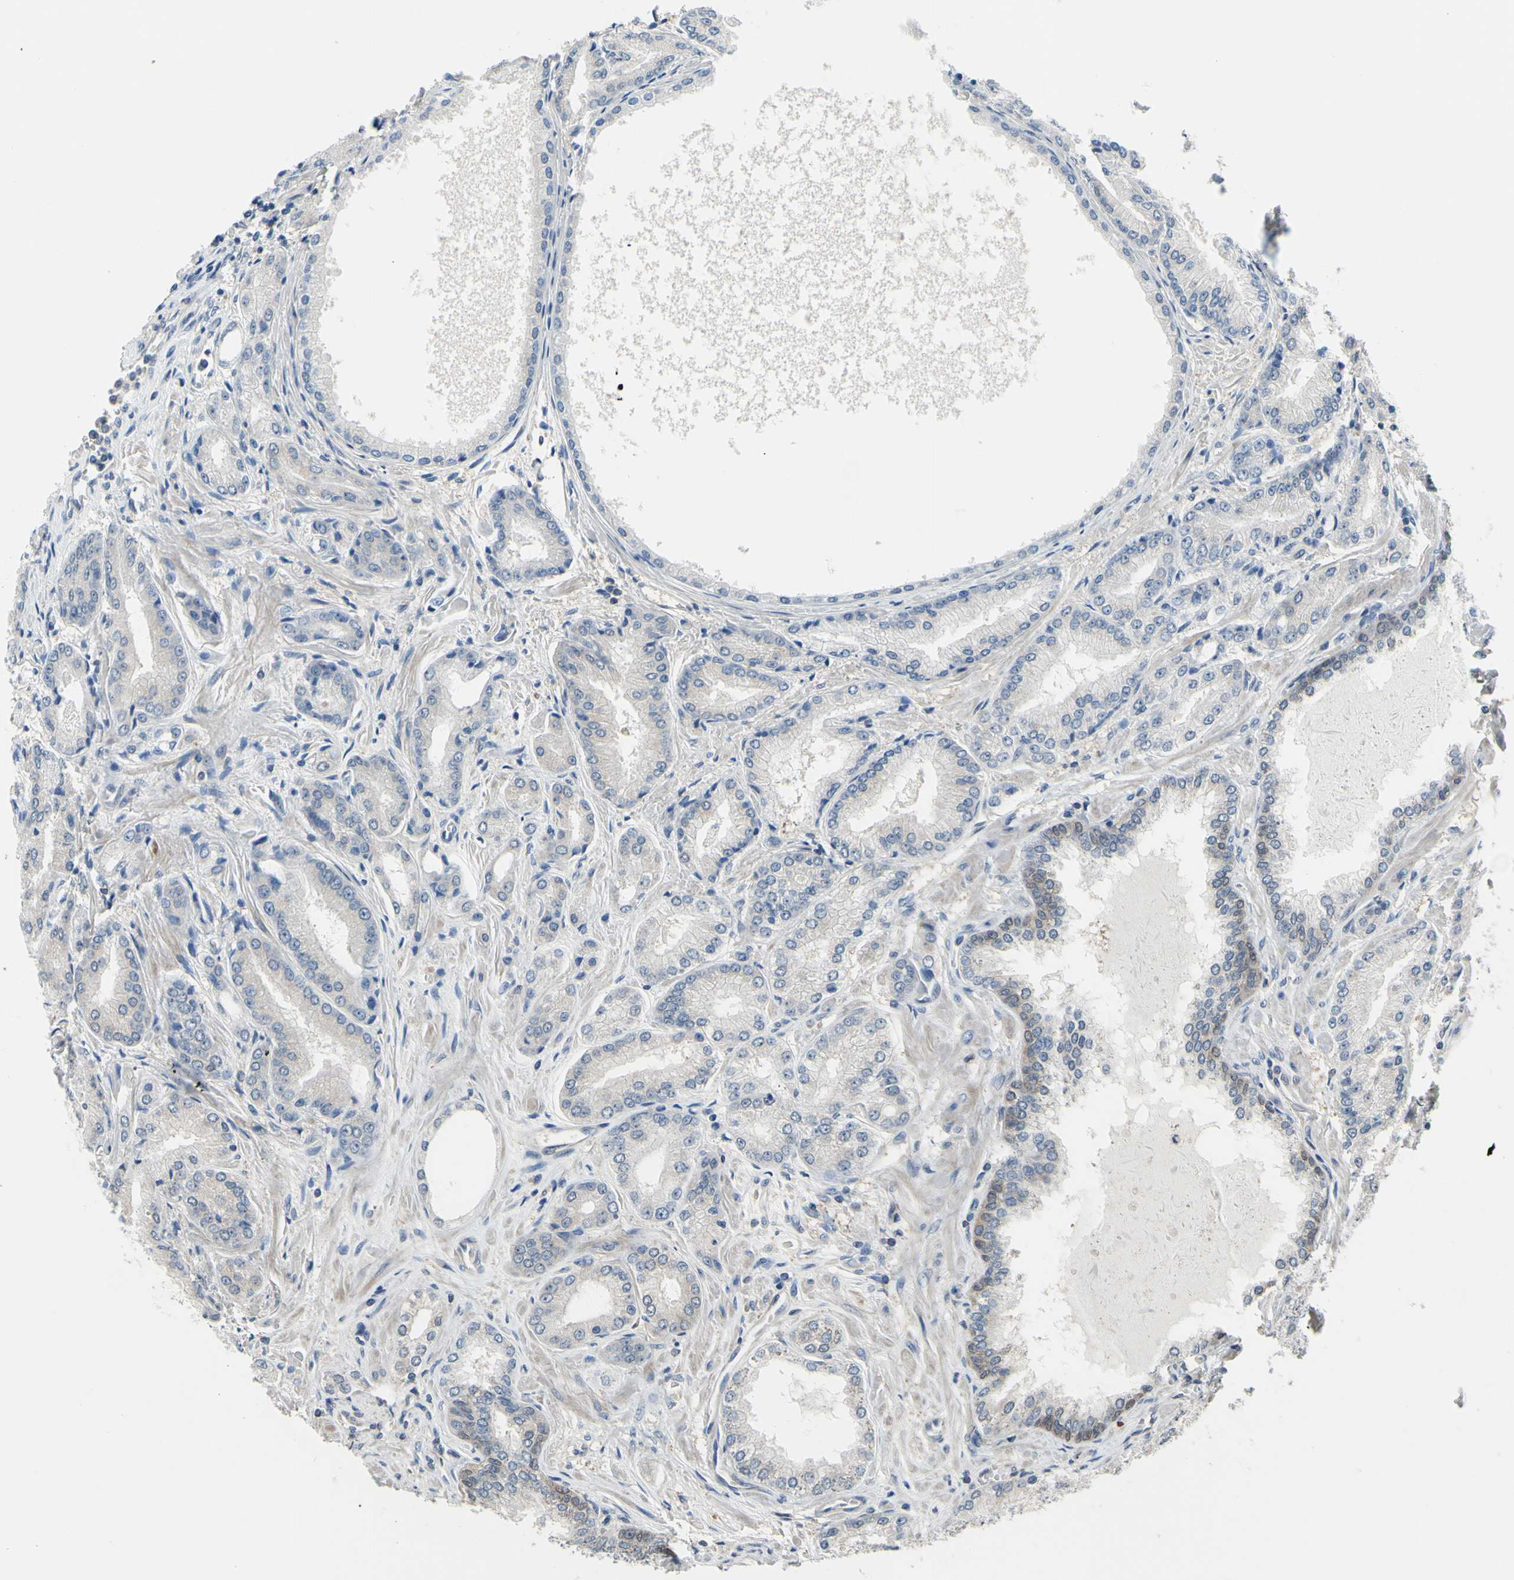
{"staining": {"intensity": "negative", "quantity": "none", "location": "none"}, "tissue": "prostate cancer", "cell_type": "Tumor cells", "image_type": "cancer", "snomed": [{"axis": "morphology", "description": "Adenocarcinoma, High grade"}, {"axis": "topography", "description": "Prostate"}], "caption": "Prostate cancer stained for a protein using IHC exhibits no staining tumor cells.", "gene": "UPK3B", "patient": {"sex": "male", "age": 59}}